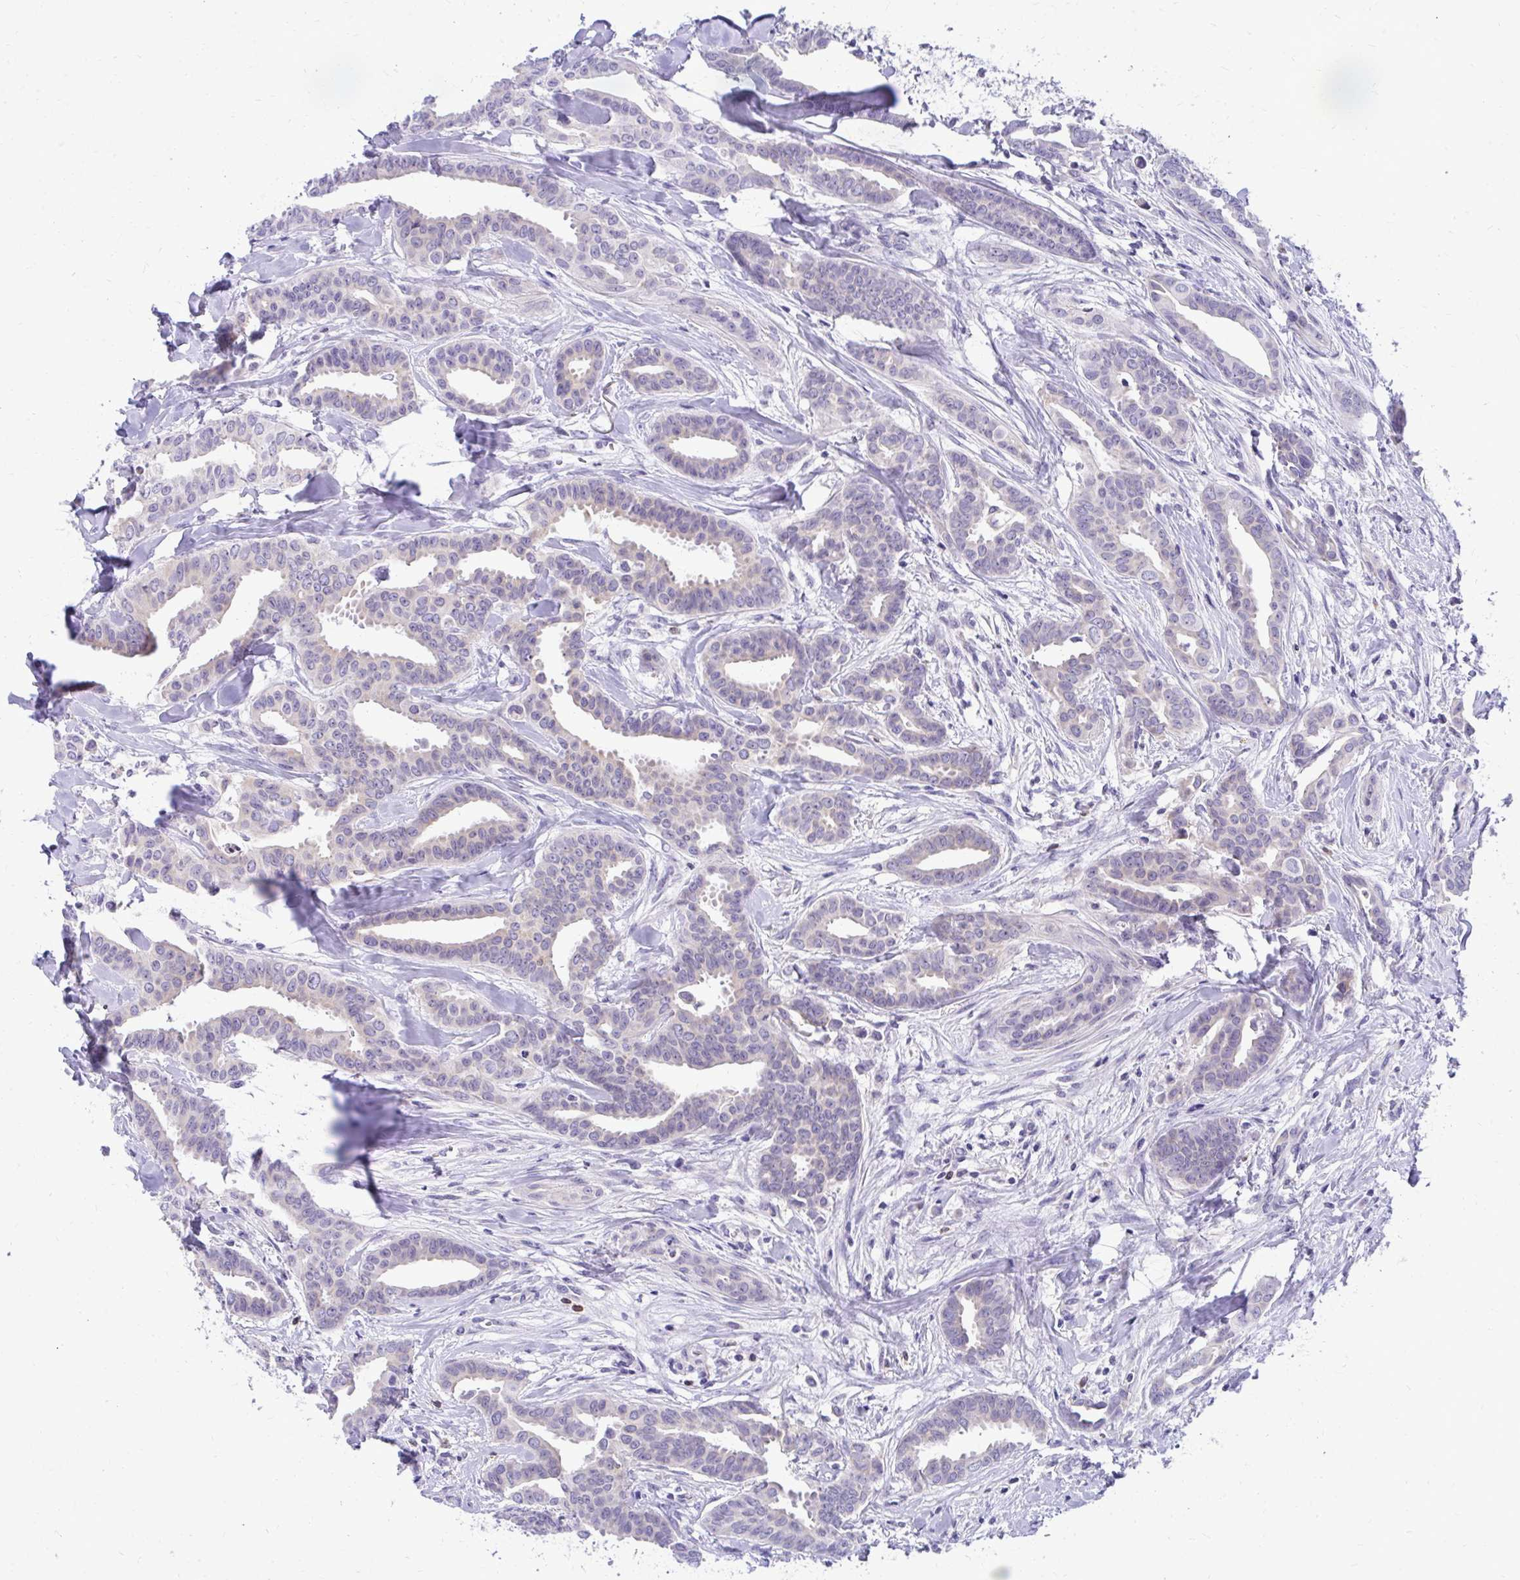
{"staining": {"intensity": "negative", "quantity": "none", "location": "none"}, "tissue": "breast cancer", "cell_type": "Tumor cells", "image_type": "cancer", "snomed": [{"axis": "morphology", "description": "Duct carcinoma"}, {"axis": "topography", "description": "Breast"}], "caption": "Tumor cells show no significant protein staining in breast intraductal carcinoma.", "gene": "NIFK", "patient": {"sex": "female", "age": 45}}